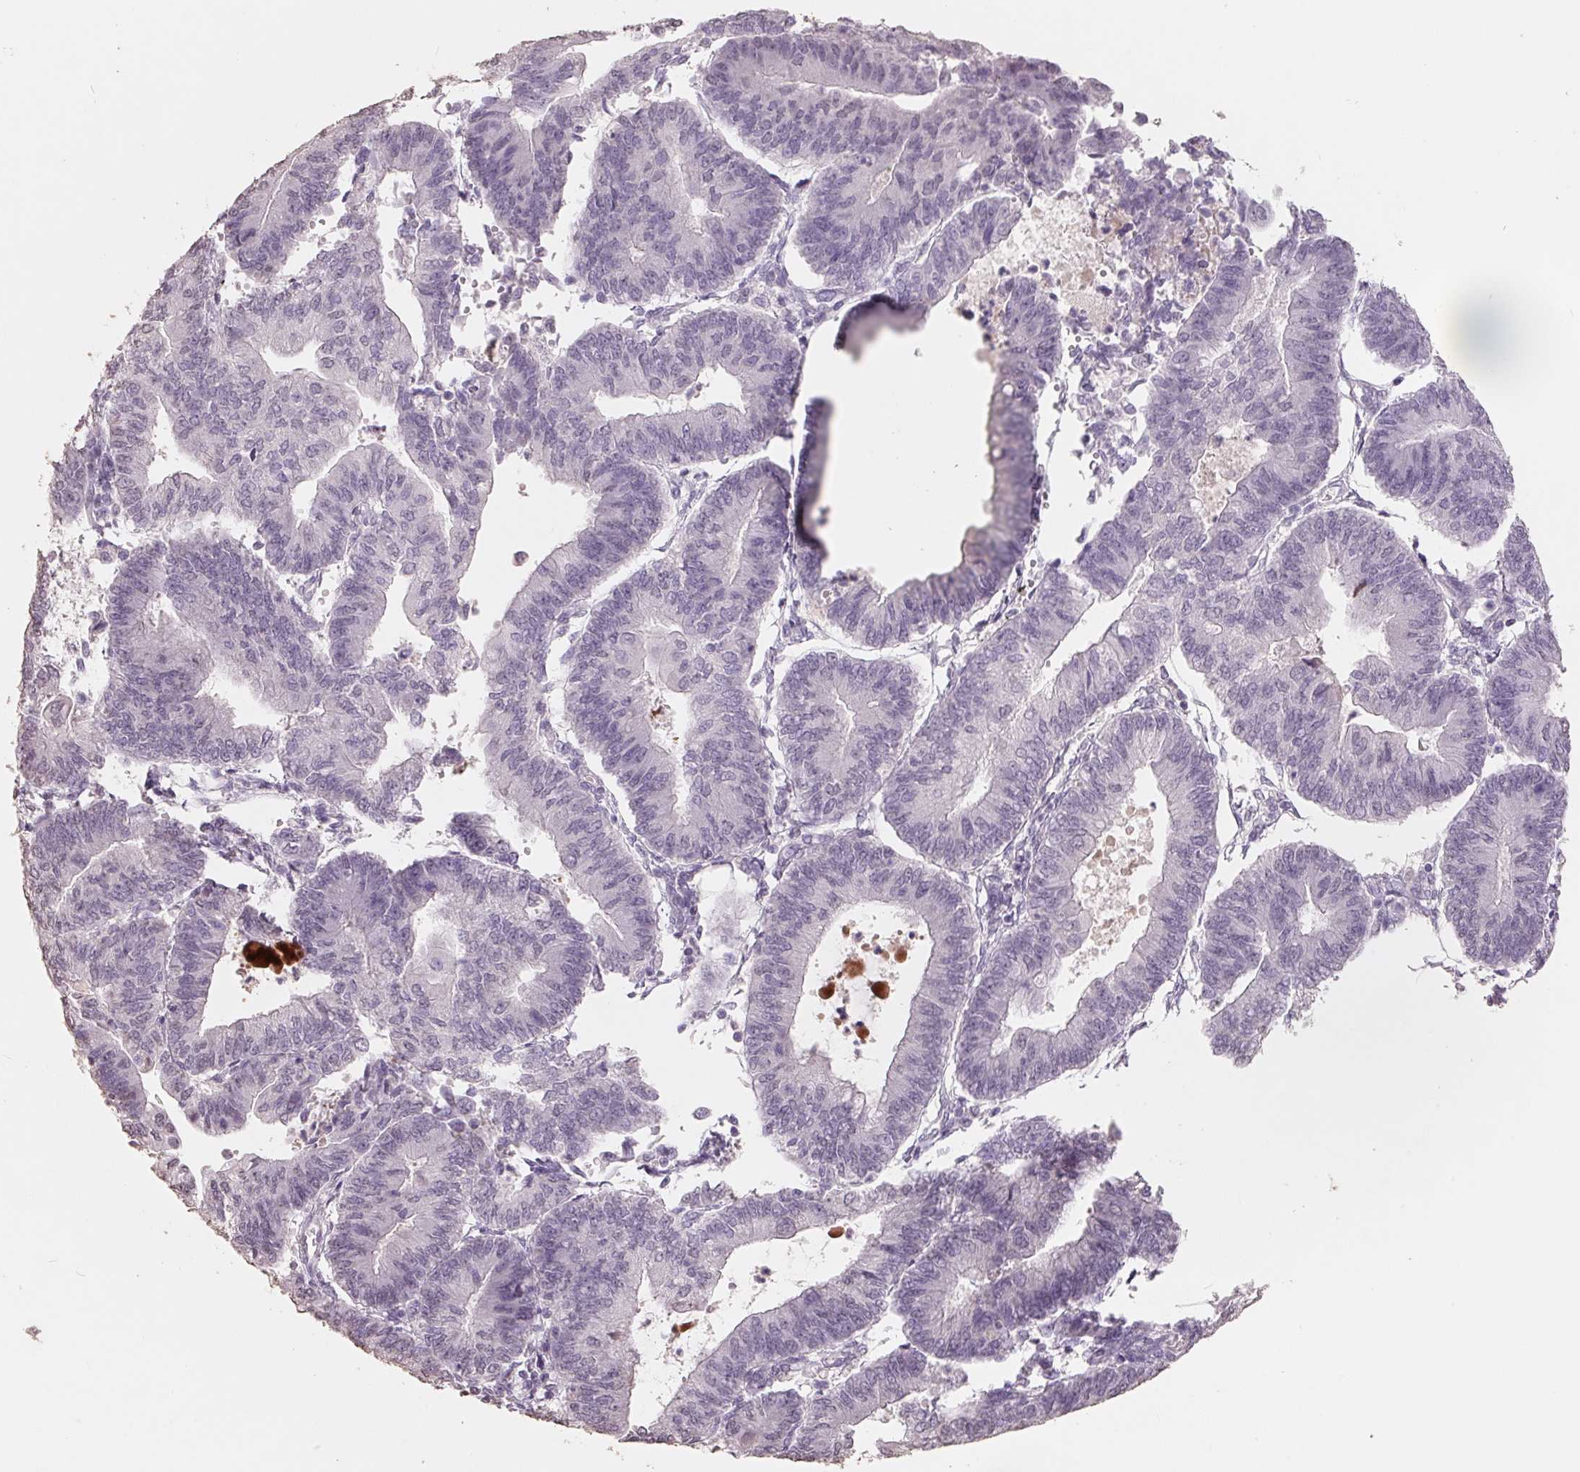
{"staining": {"intensity": "negative", "quantity": "none", "location": "none"}, "tissue": "endometrial cancer", "cell_type": "Tumor cells", "image_type": "cancer", "snomed": [{"axis": "morphology", "description": "Adenocarcinoma, NOS"}, {"axis": "topography", "description": "Endometrium"}], "caption": "Immunohistochemical staining of endometrial adenocarcinoma displays no significant positivity in tumor cells.", "gene": "FTCD", "patient": {"sex": "female", "age": 65}}